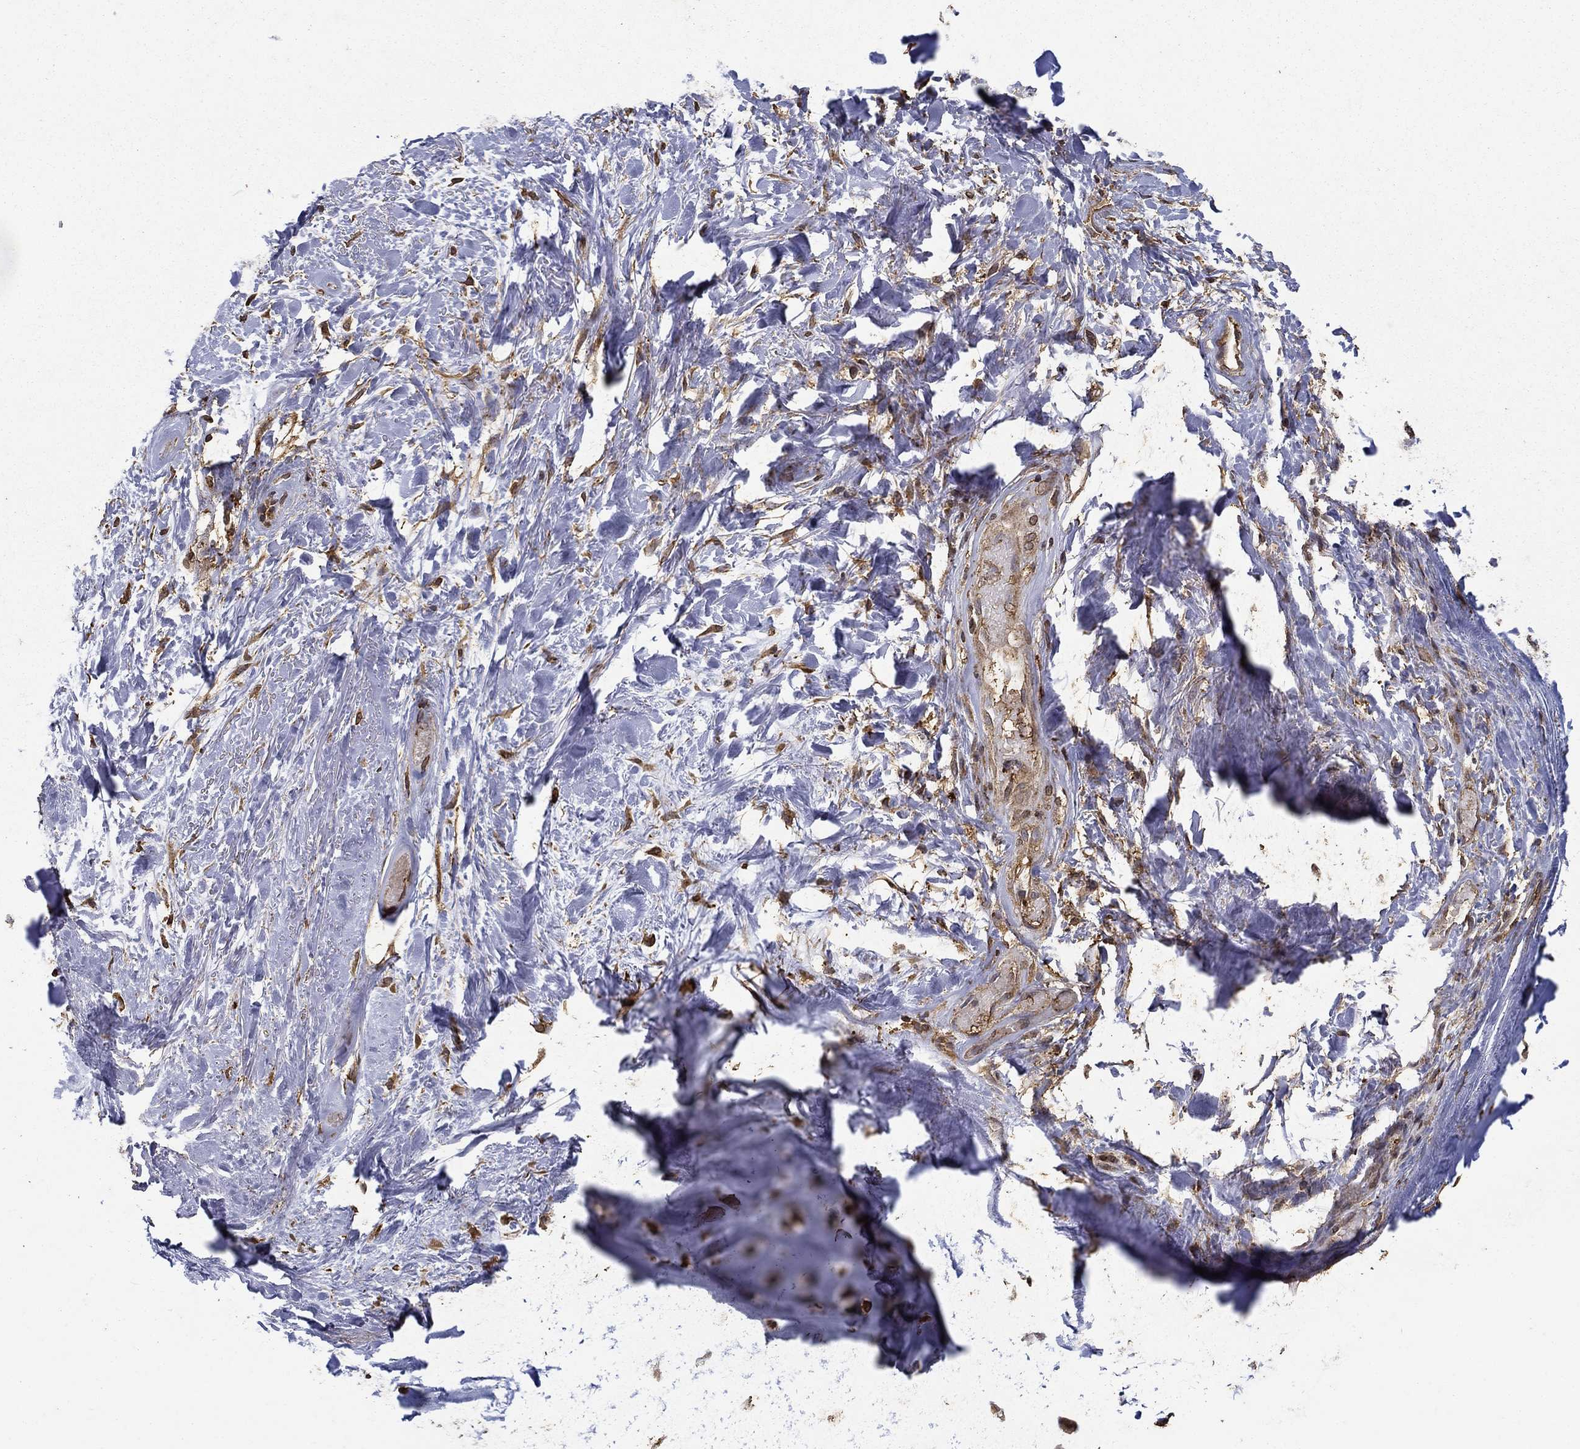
{"staining": {"intensity": "strong", "quantity": ">75%", "location": "cytoplasmic/membranous"}, "tissue": "soft tissue", "cell_type": "Chondrocytes", "image_type": "normal", "snomed": [{"axis": "morphology", "description": "Normal tissue, NOS"}, {"axis": "topography", "description": "Cartilage tissue"}], "caption": "Immunohistochemical staining of benign human soft tissue reveals >75% levels of strong cytoplasmic/membranous protein expression in approximately >75% of chondrocytes.", "gene": "IFRD1", "patient": {"sex": "male", "age": 62}}